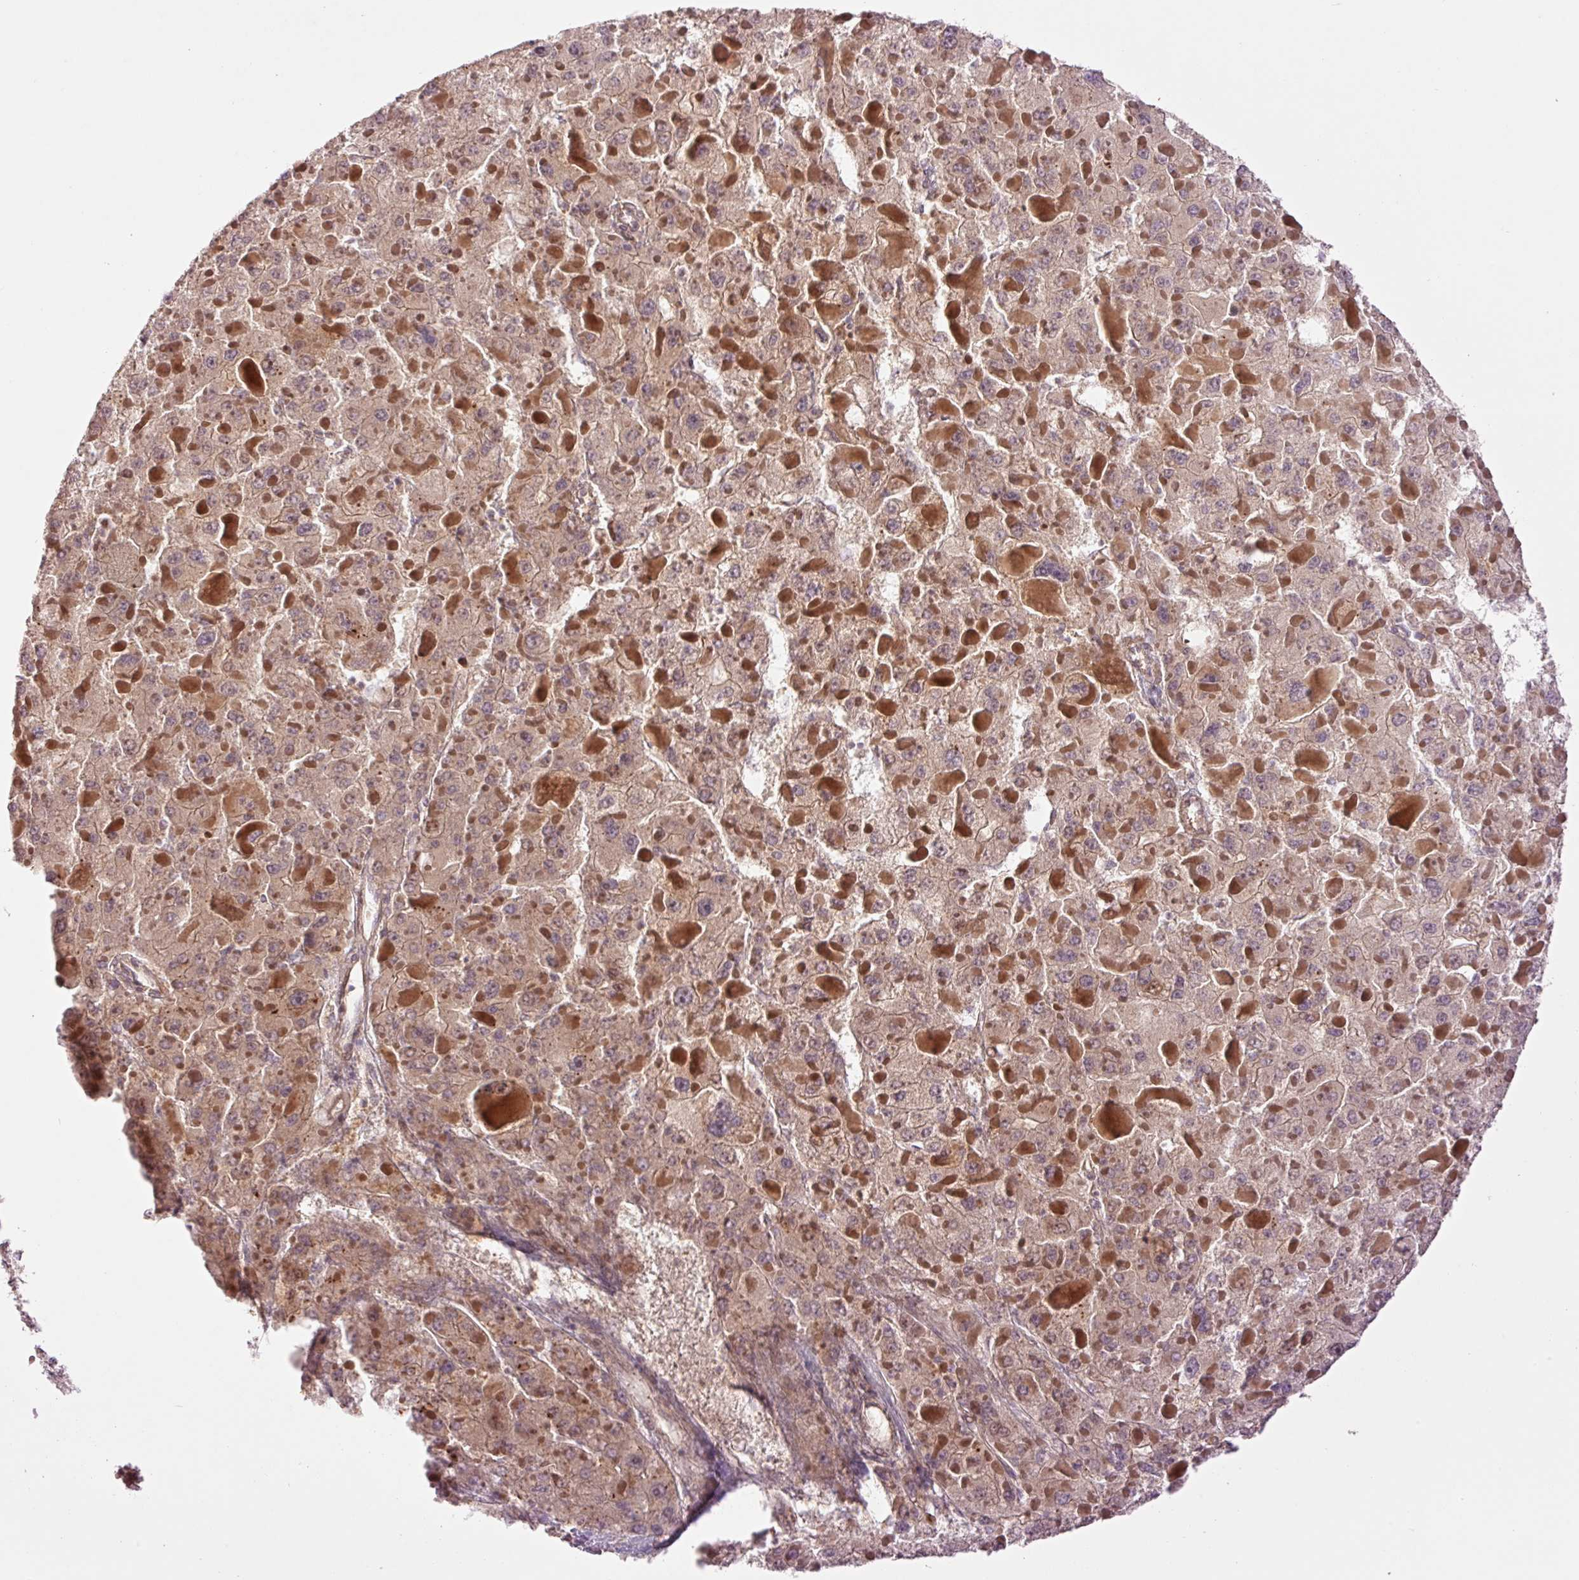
{"staining": {"intensity": "moderate", "quantity": "25%-75%", "location": "cytoplasmic/membranous"}, "tissue": "liver cancer", "cell_type": "Tumor cells", "image_type": "cancer", "snomed": [{"axis": "morphology", "description": "Carcinoma, Hepatocellular, NOS"}, {"axis": "topography", "description": "Liver"}], "caption": "This micrograph exhibits liver hepatocellular carcinoma stained with immunohistochemistry to label a protein in brown. The cytoplasmic/membranous of tumor cells show moderate positivity for the protein. Nuclei are counter-stained blue.", "gene": "SLC29A3", "patient": {"sex": "female", "age": 73}}